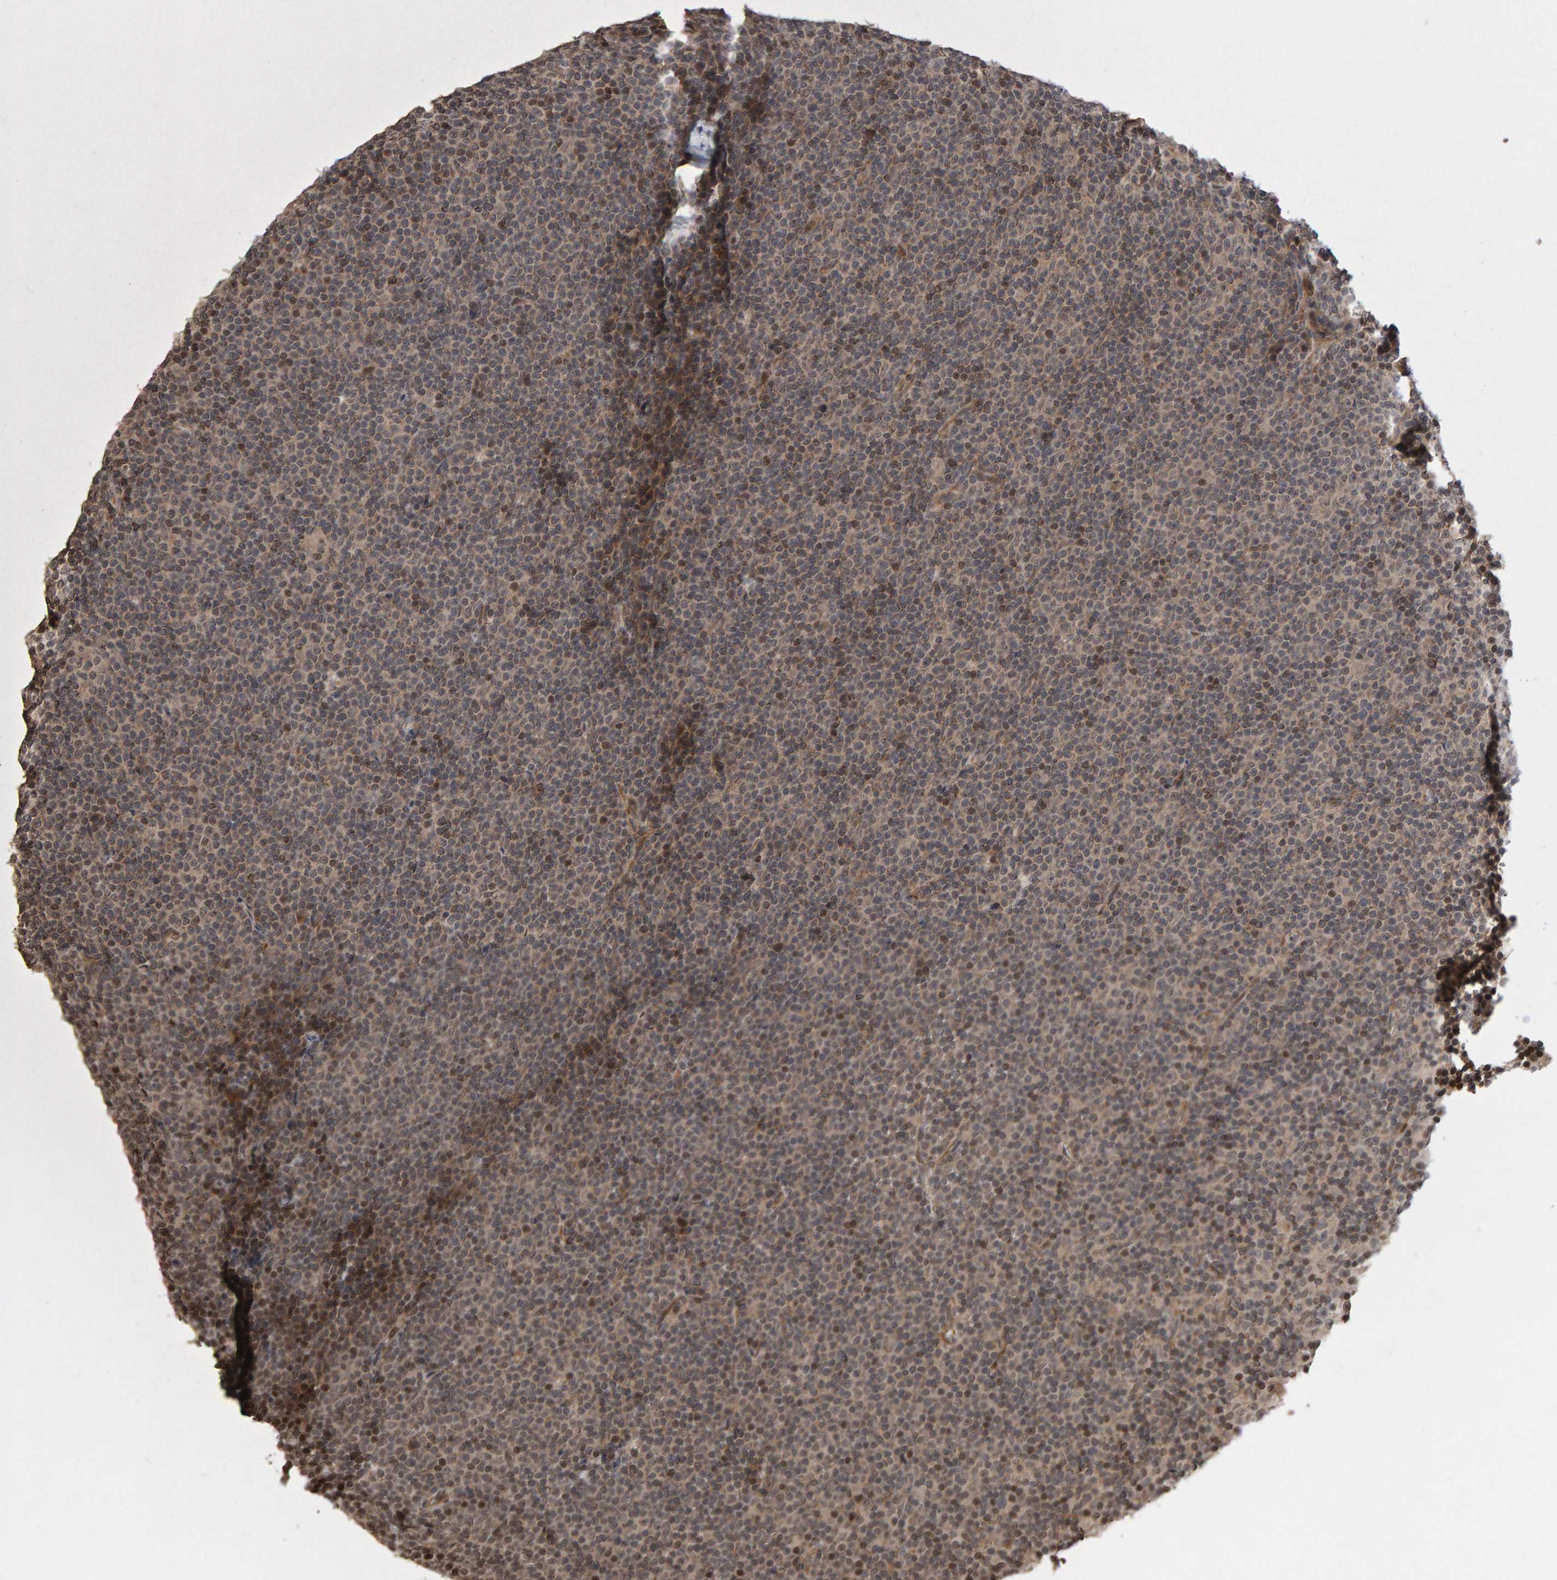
{"staining": {"intensity": "weak", "quantity": ">75%", "location": "cytoplasmic/membranous"}, "tissue": "lymphoma", "cell_type": "Tumor cells", "image_type": "cancer", "snomed": [{"axis": "morphology", "description": "Malignant lymphoma, non-Hodgkin's type, Low grade"}, {"axis": "topography", "description": "Lymph node"}], "caption": "Immunohistochemical staining of human malignant lymphoma, non-Hodgkin's type (low-grade) reveals low levels of weak cytoplasmic/membranous protein positivity in about >75% of tumor cells.", "gene": "PECR", "patient": {"sex": "female", "age": 67}}